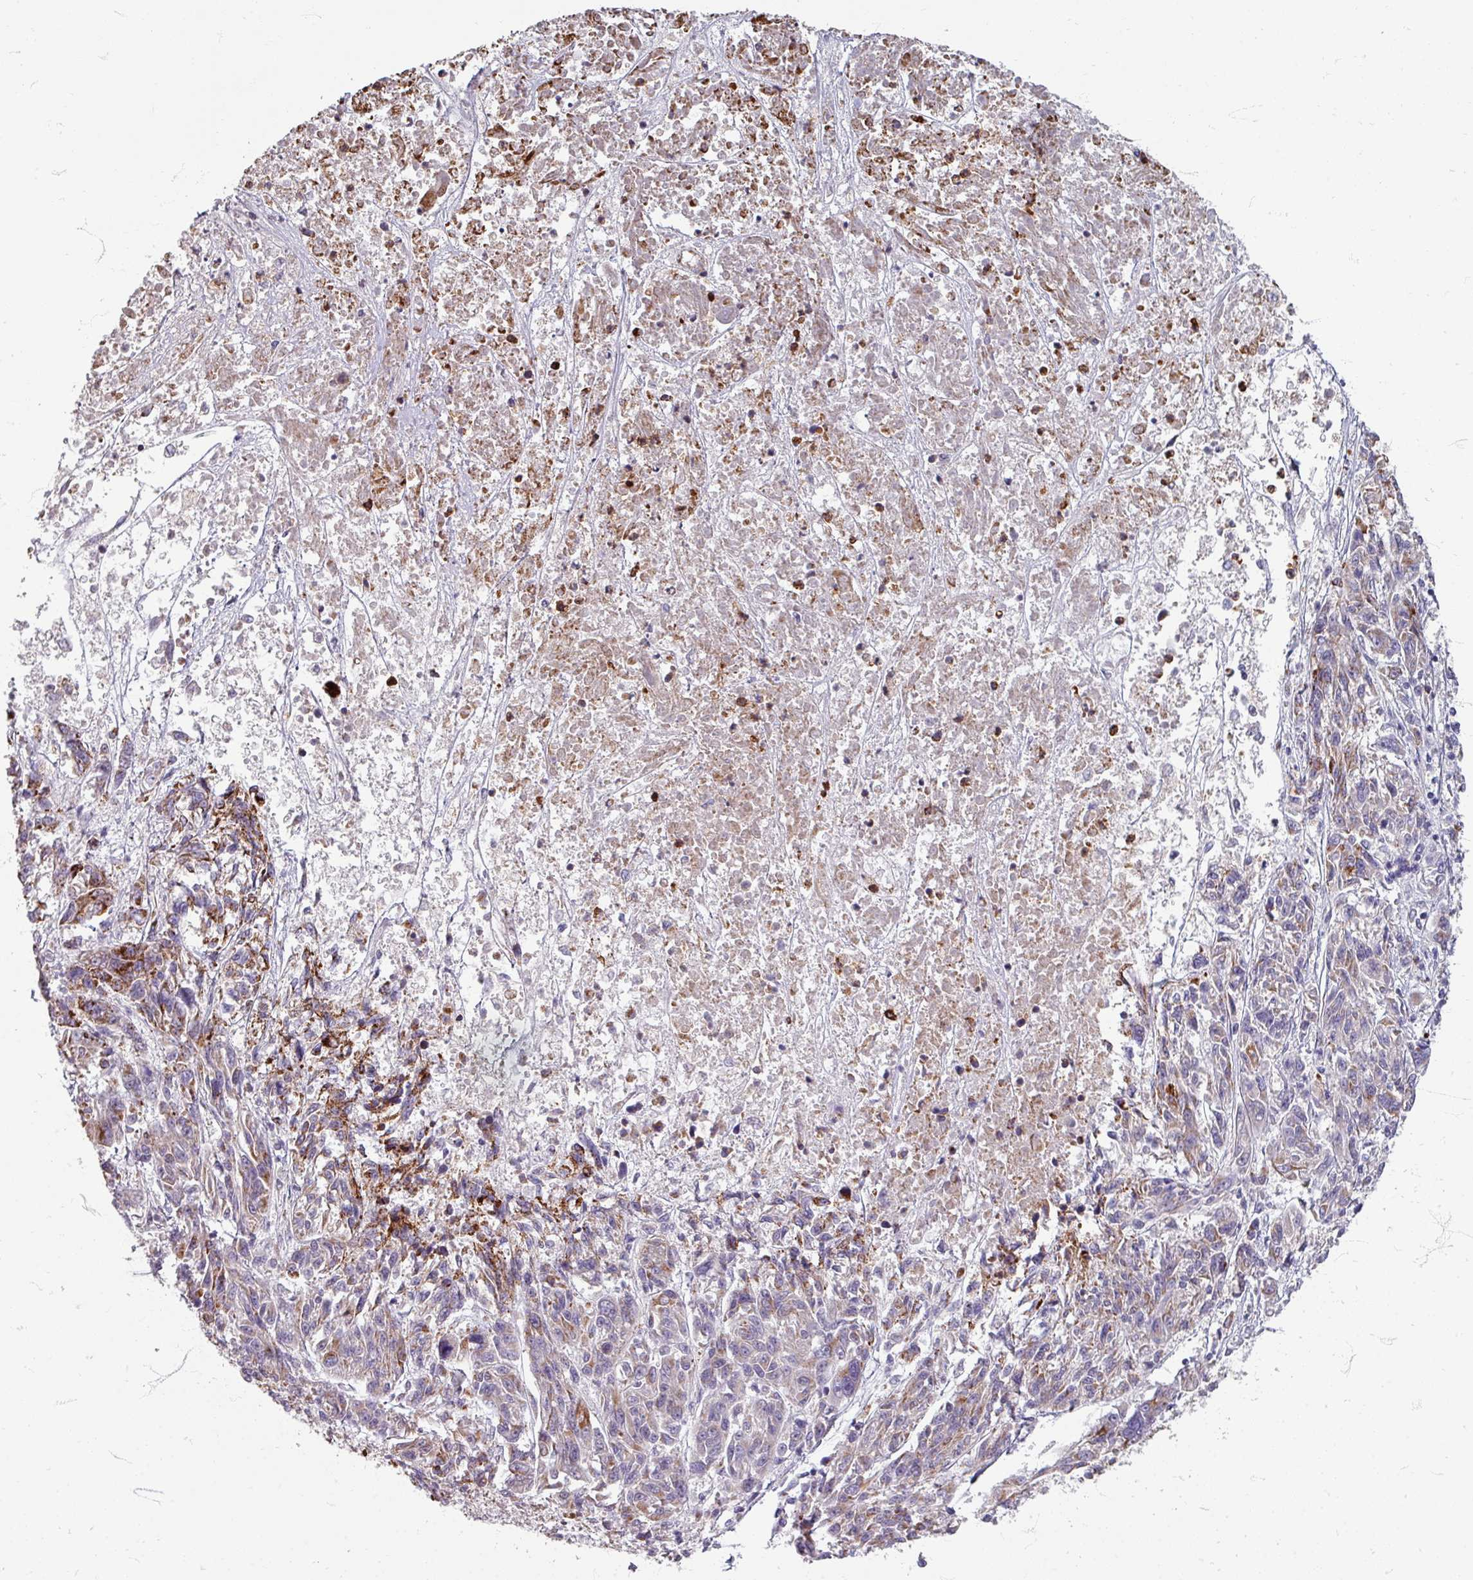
{"staining": {"intensity": "moderate", "quantity": "25%-75%", "location": "cytoplasmic/membranous"}, "tissue": "melanoma", "cell_type": "Tumor cells", "image_type": "cancer", "snomed": [{"axis": "morphology", "description": "Malignant melanoma, NOS"}, {"axis": "topography", "description": "Skin"}], "caption": "A histopathology image of melanoma stained for a protein exhibits moderate cytoplasmic/membranous brown staining in tumor cells. Nuclei are stained in blue.", "gene": "GABARAPL1", "patient": {"sex": "male", "age": 53}}